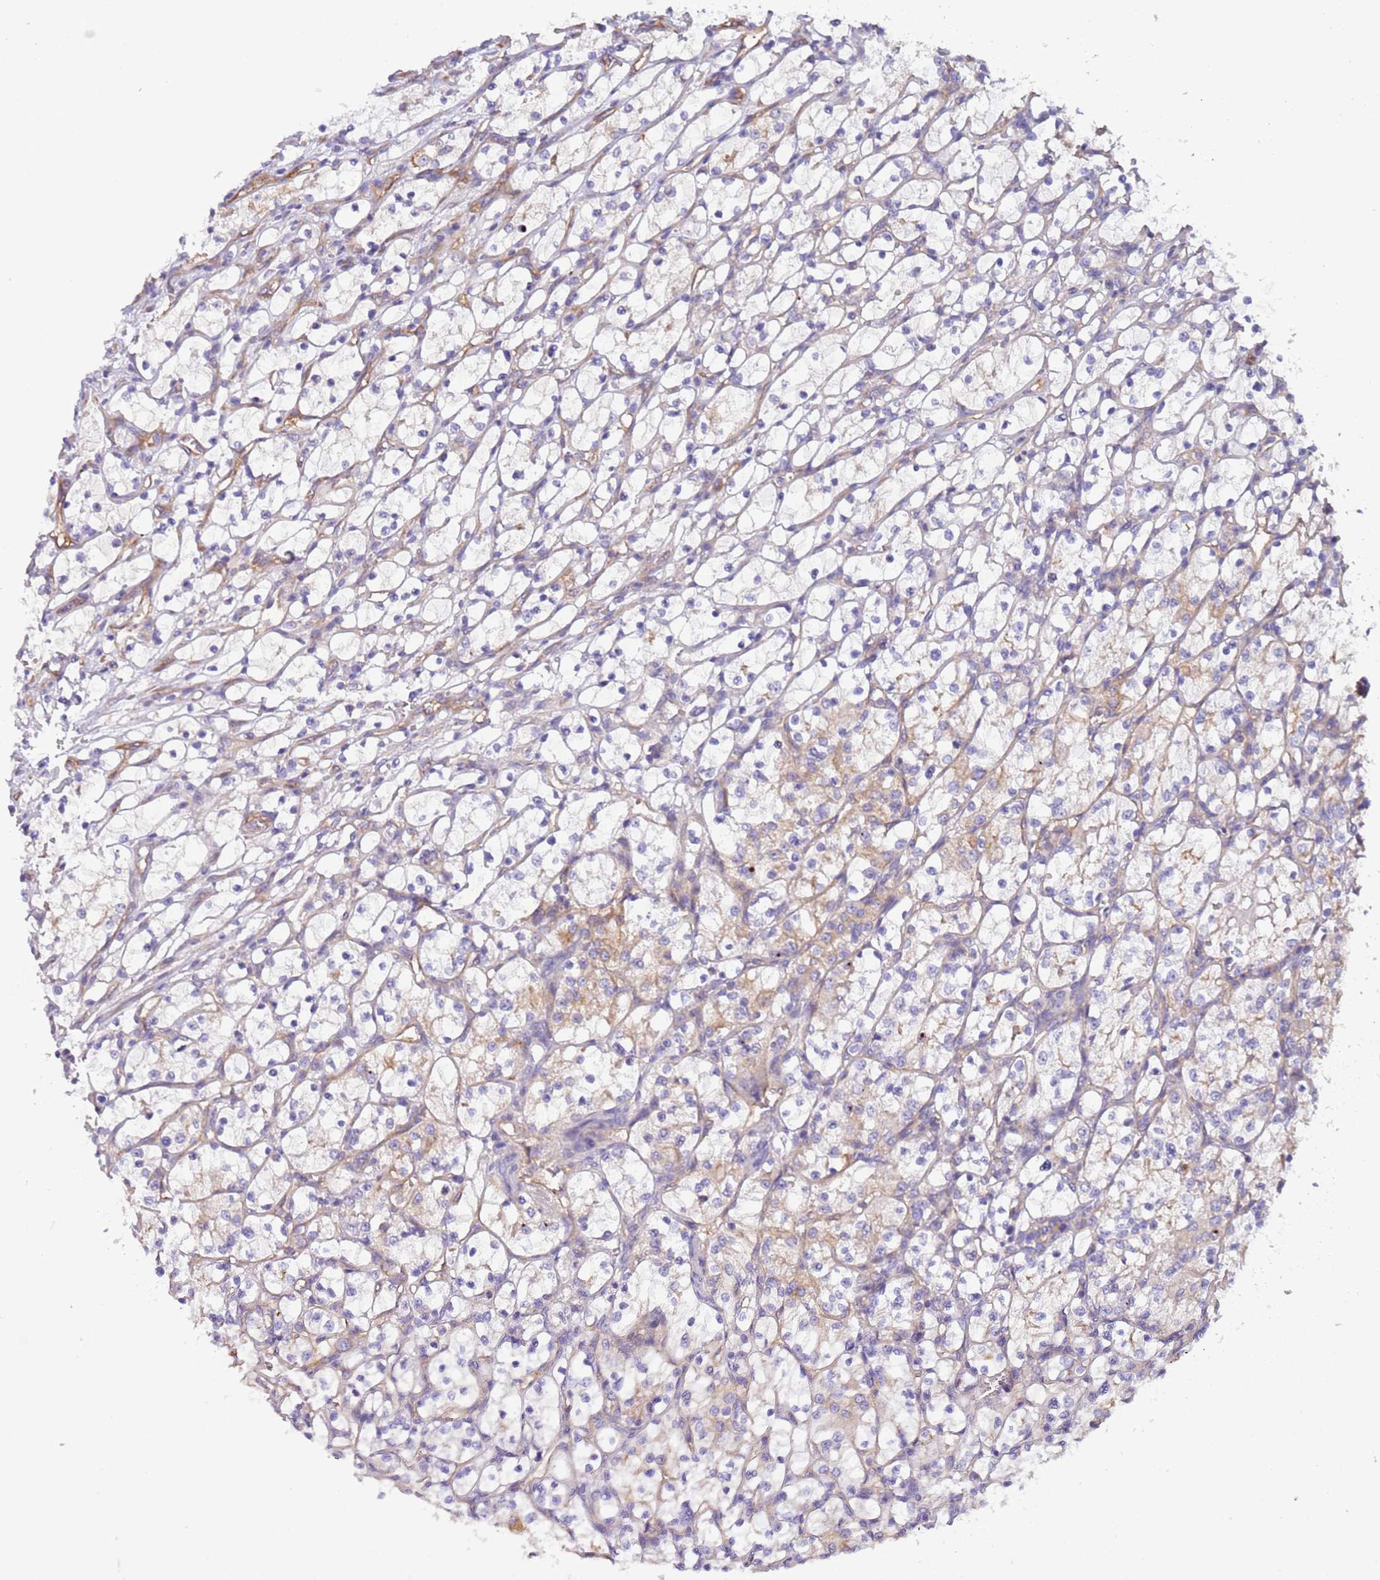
{"staining": {"intensity": "weak", "quantity": "<25%", "location": "cytoplasmic/membranous"}, "tissue": "renal cancer", "cell_type": "Tumor cells", "image_type": "cancer", "snomed": [{"axis": "morphology", "description": "Adenocarcinoma, NOS"}, {"axis": "topography", "description": "Kidney"}], "caption": "There is no significant positivity in tumor cells of renal cancer.", "gene": "LAMB4", "patient": {"sex": "female", "age": 69}}